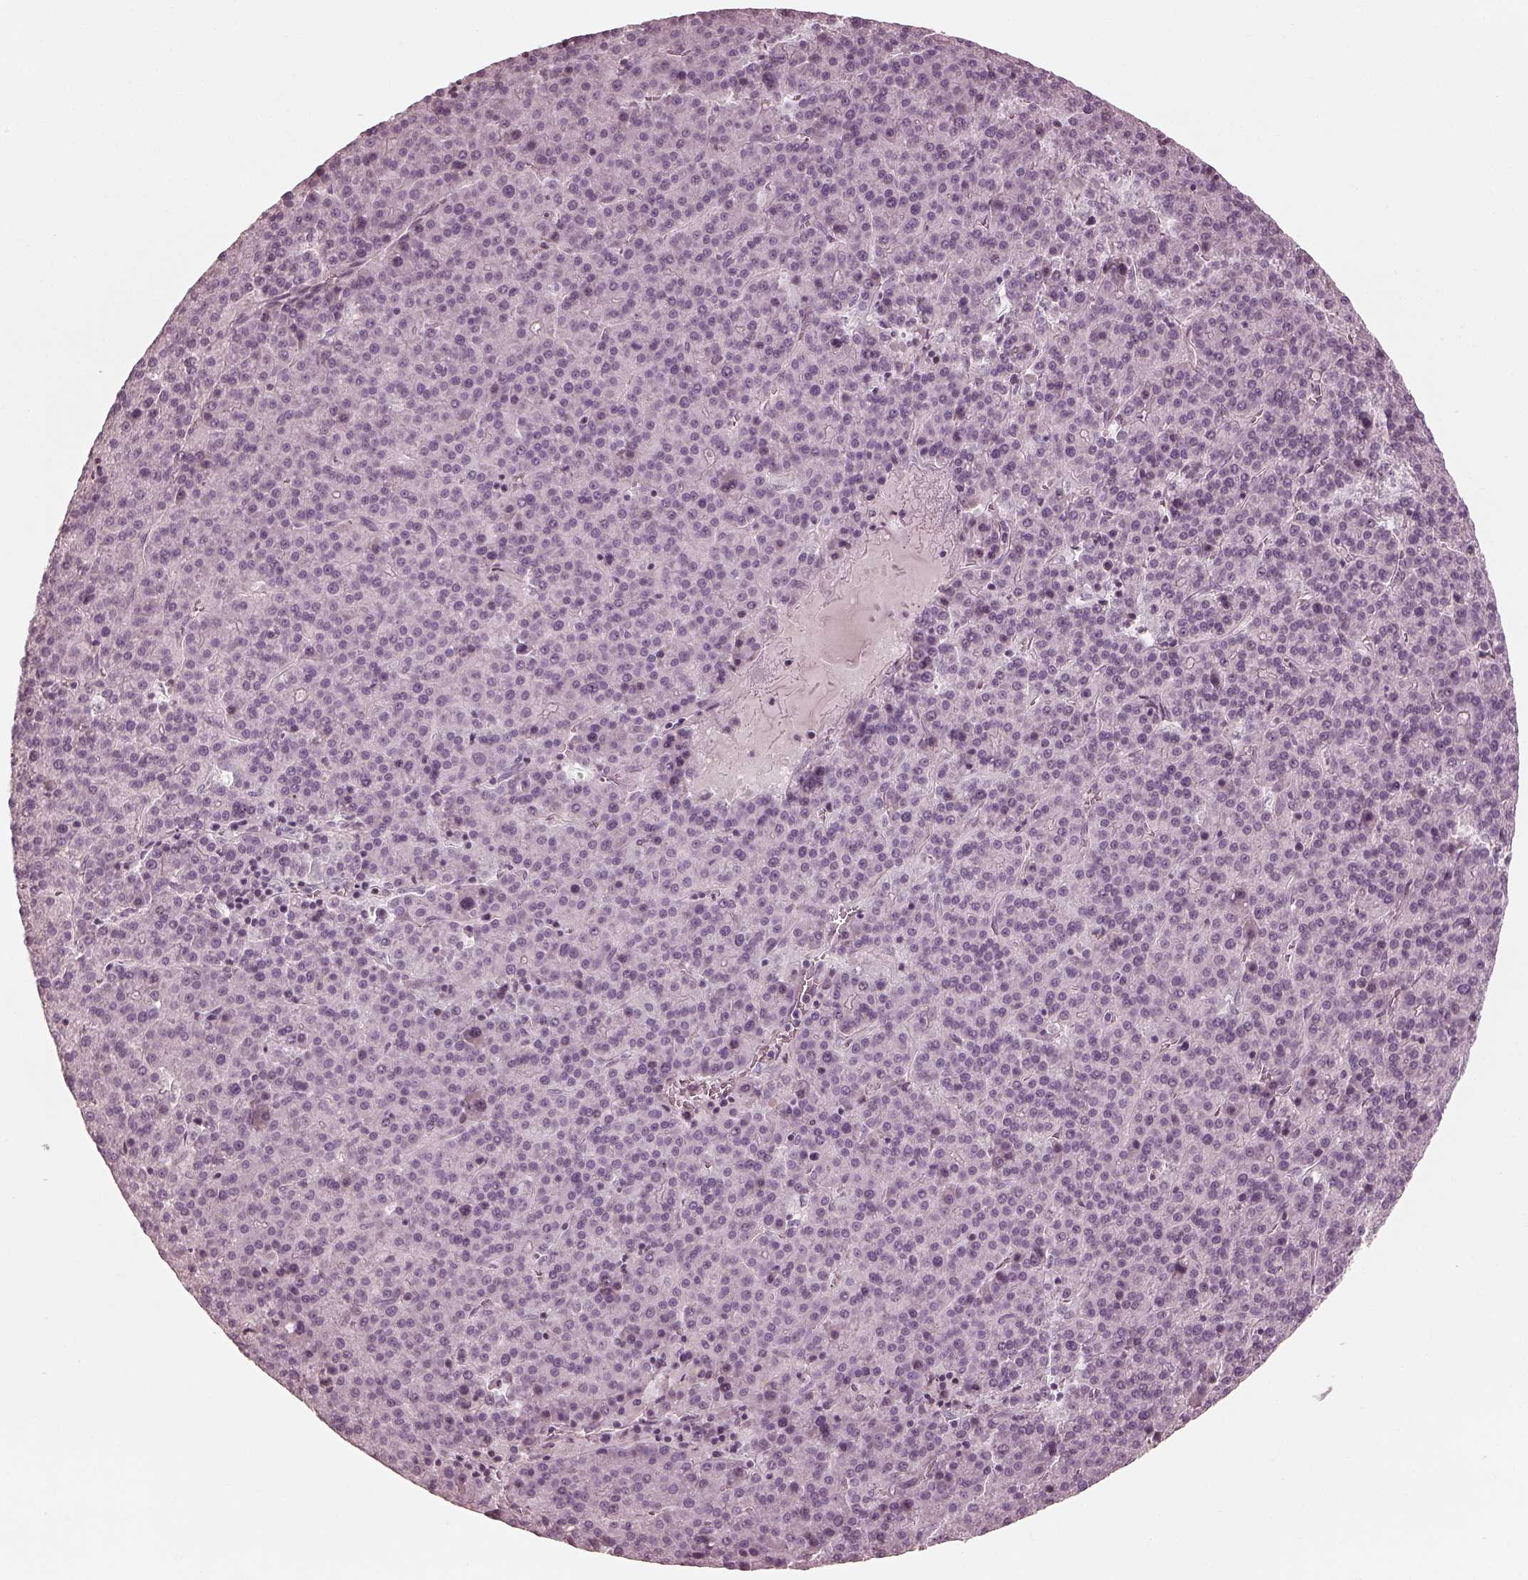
{"staining": {"intensity": "negative", "quantity": "none", "location": "none"}, "tissue": "liver cancer", "cell_type": "Tumor cells", "image_type": "cancer", "snomed": [{"axis": "morphology", "description": "Carcinoma, Hepatocellular, NOS"}, {"axis": "topography", "description": "Liver"}], "caption": "Immunohistochemistry of human liver cancer demonstrates no staining in tumor cells. (DAB immunohistochemistry (IHC) with hematoxylin counter stain).", "gene": "ADRB3", "patient": {"sex": "female", "age": 58}}